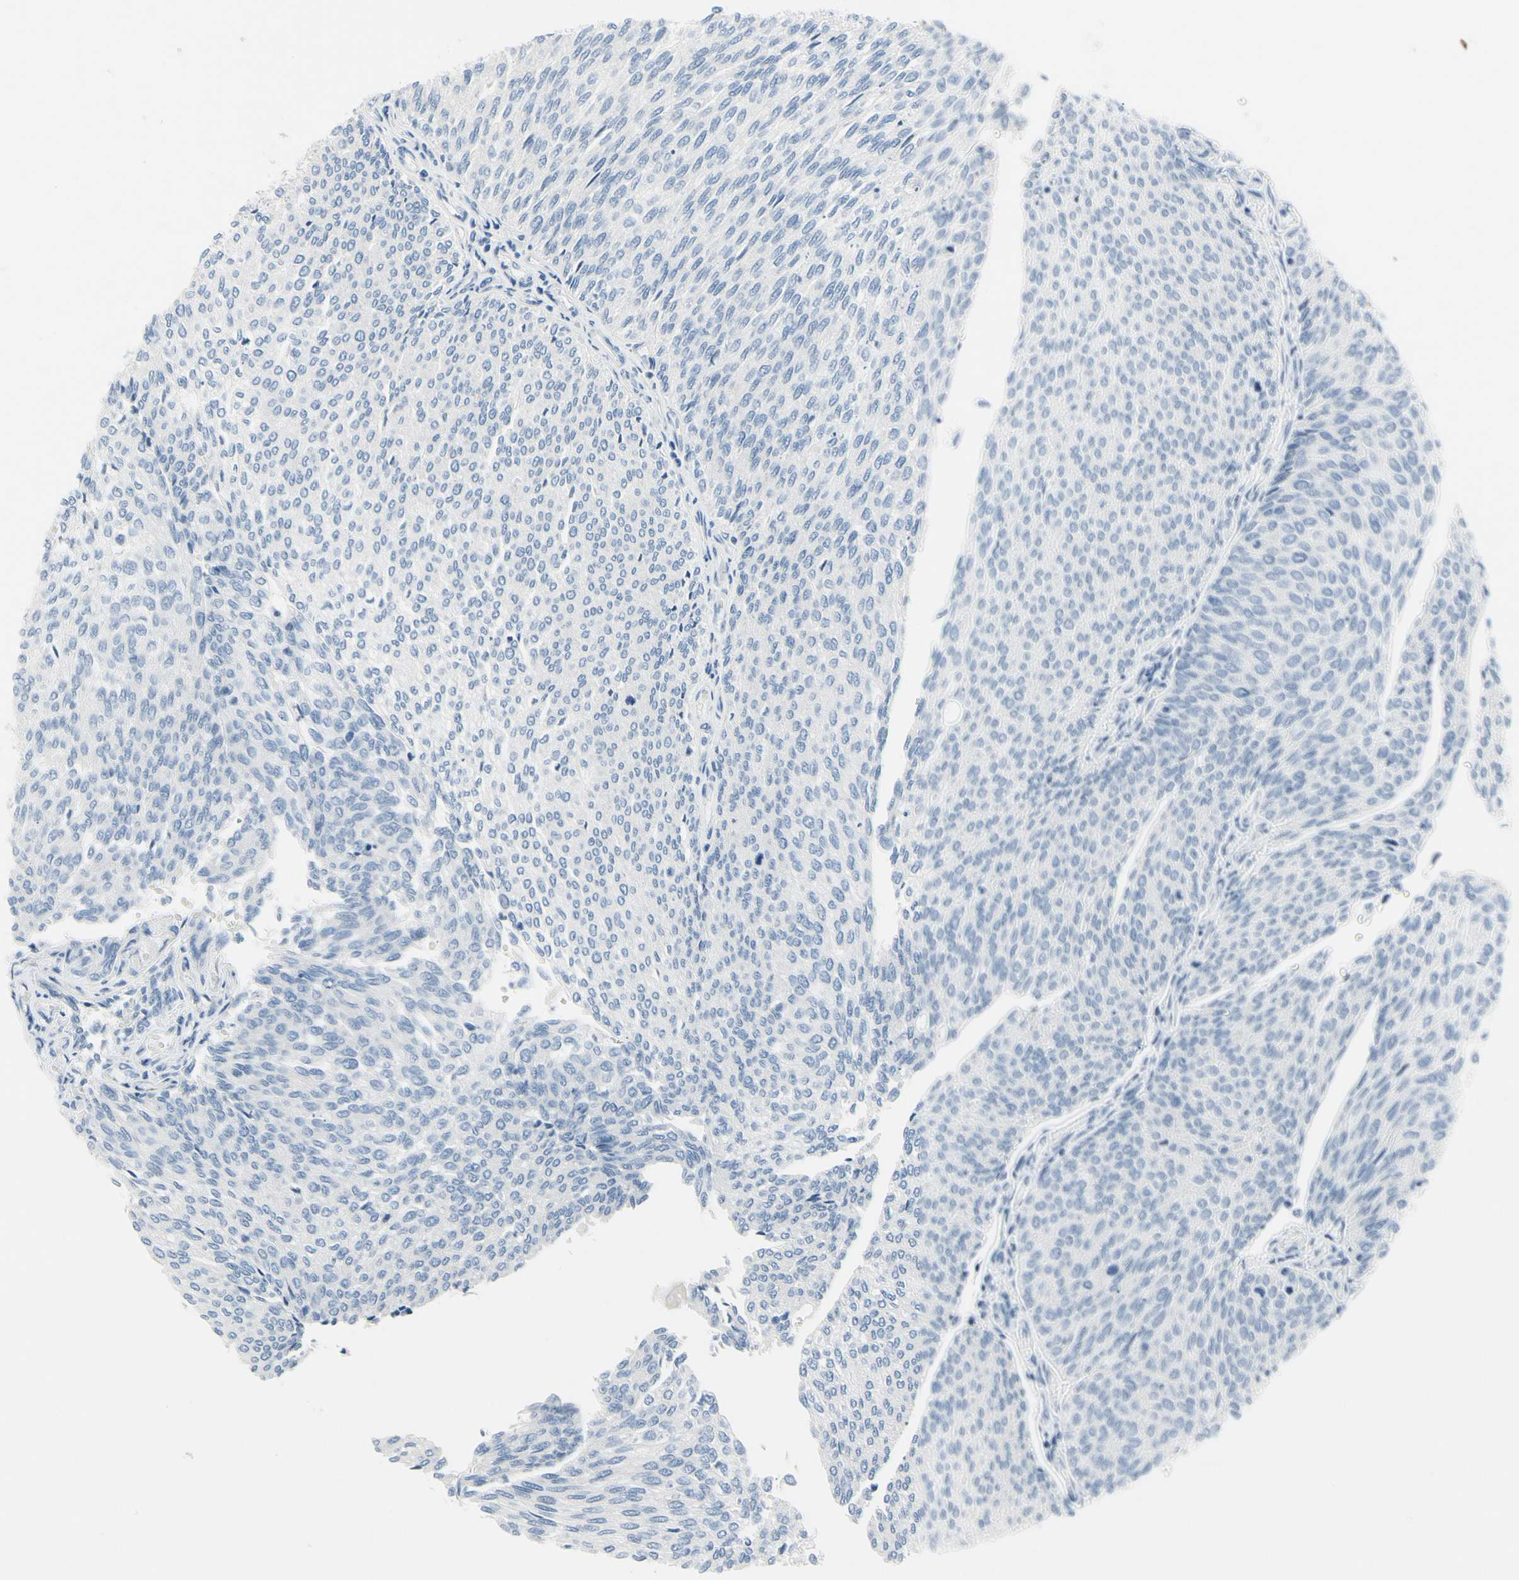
{"staining": {"intensity": "negative", "quantity": "none", "location": "none"}, "tissue": "urothelial cancer", "cell_type": "Tumor cells", "image_type": "cancer", "snomed": [{"axis": "morphology", "description": "Urothelial carcinoma, Low grade"}, {"axis": "topography", "description": "Urinary bladder"}], "caption": "There is no significant staining in tumor cells of urothelial carcinoma (low-grade).", "gene": "MUC5B", "patient": {"sex": "female", "age": 79}}